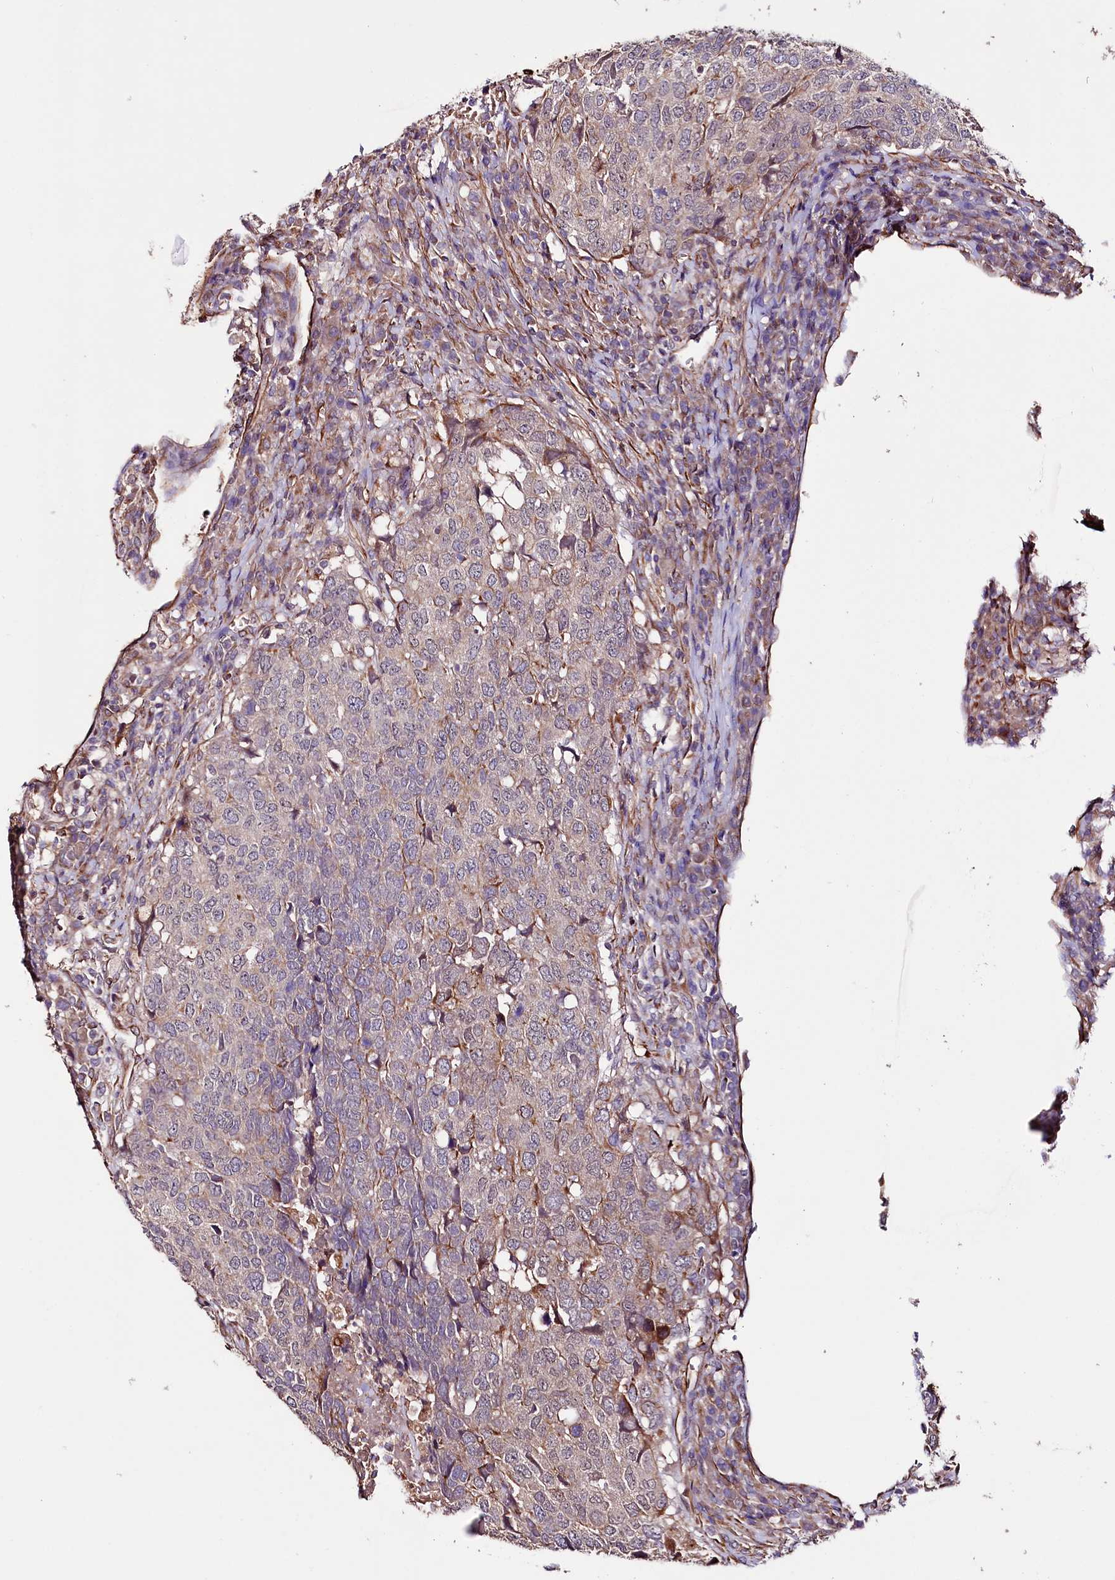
{"staining": {"intensity": "weak", "quantity": "<25%", "location": "cytoplasmic/membranous"}, "tissue": "head and neck cancer", "cell_type": "Tumor cells", "image_type": "cancer", "snomed": [{"axis": "morphology", "description": "Squamous cell carcinoma, NOS"}, {"axis": "topography", "description": "Head-Neck"}], "caption": "Tumor cells are negative for protein expression in human head and neck squamous cell carcinoma. (DAB immunohistochemistry visualized using brightfield microscopy, high magnification).", "gene": "TTC12", "patient": {"sex": "male", "age": 66}}